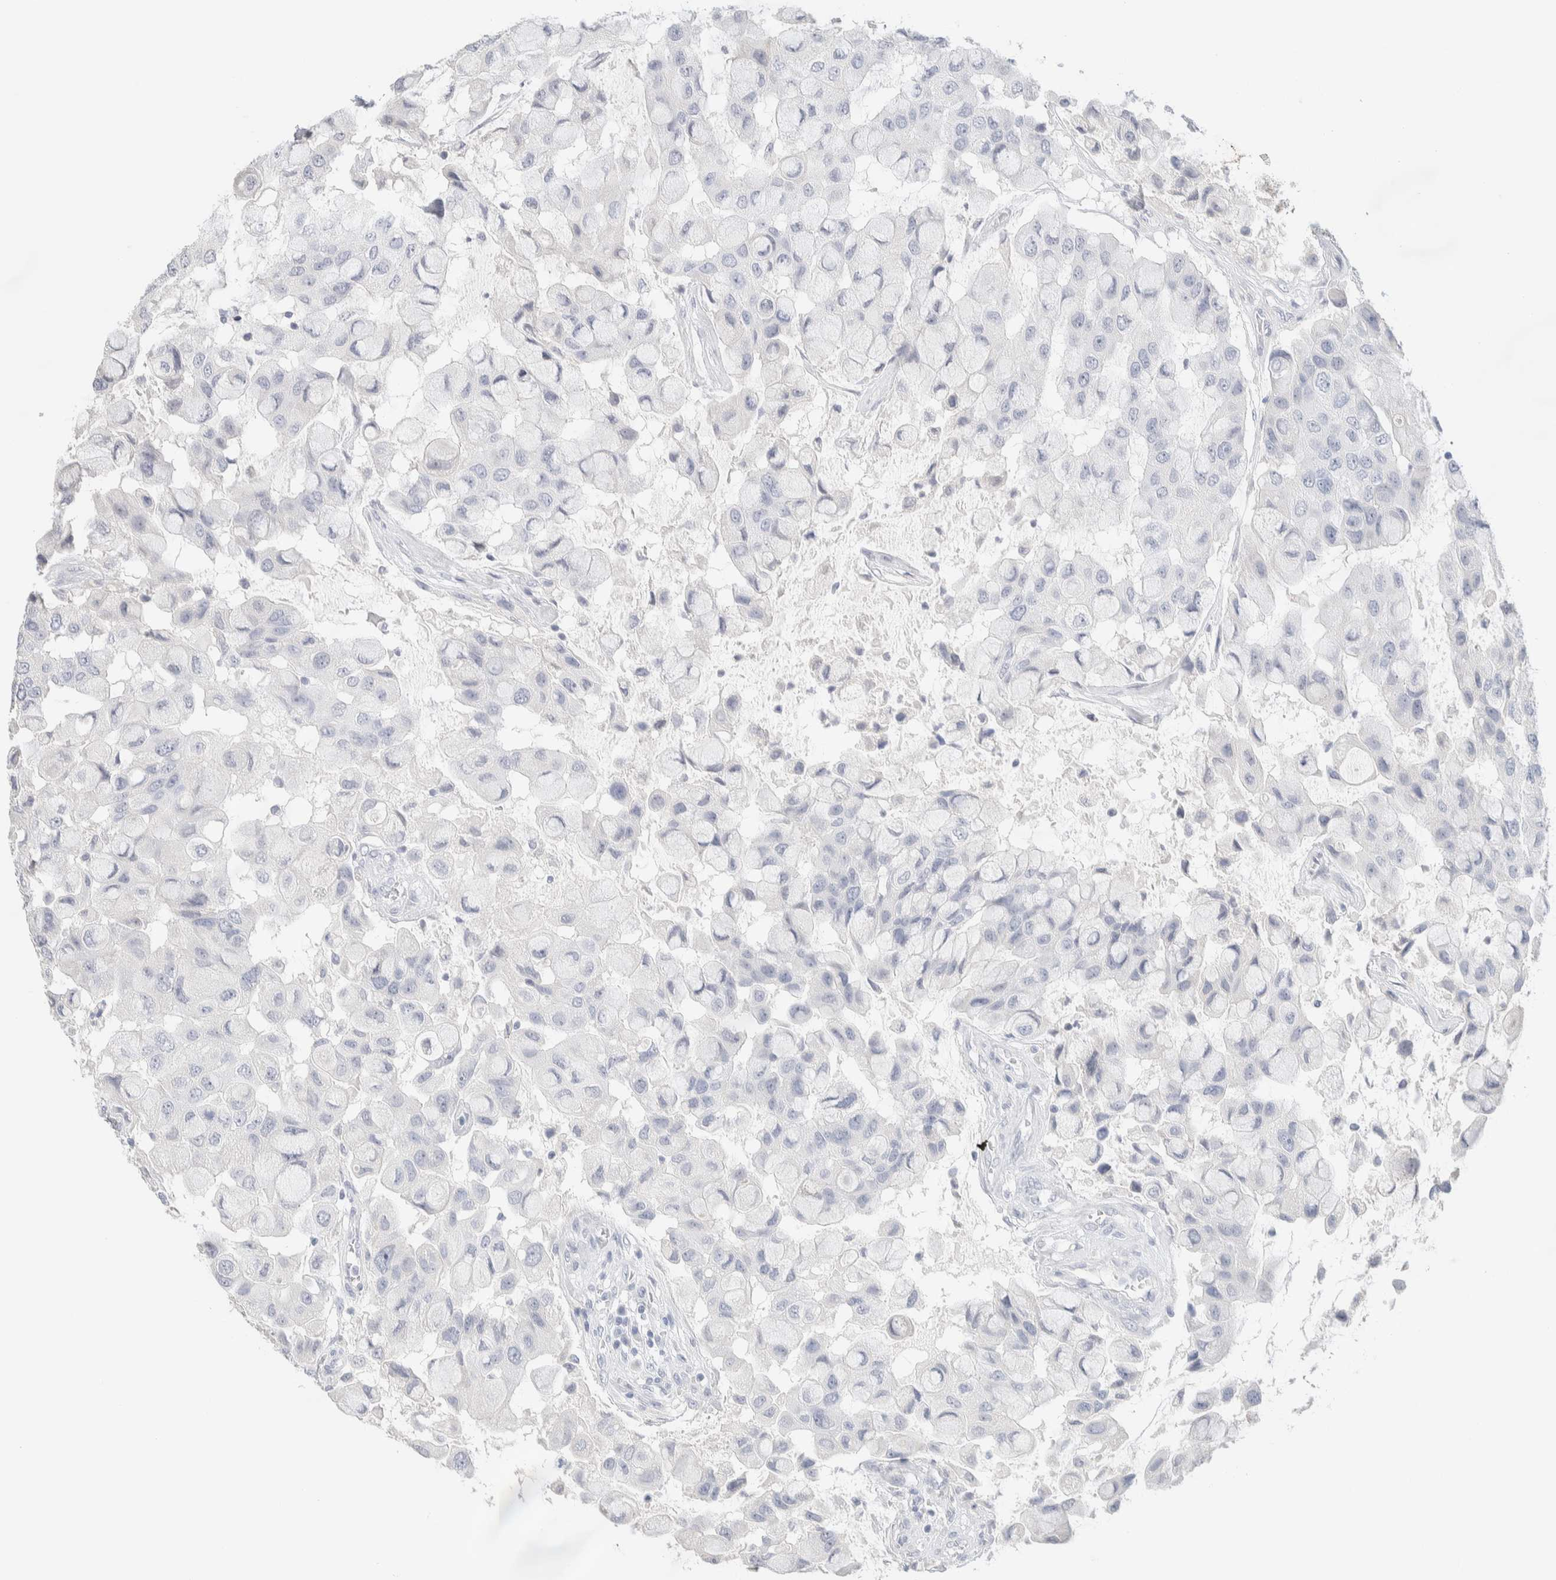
{"staining": {"intensity": "negative", "quantity": "none", "location": "none"}, "tissue": "breast cancer", "cell_type": "Tumor cells", "image_type": "cancer", "snomed": [{"axis": "morphology", "description": "Duct carcinoma"}, {"axis": "topography", "description": "Breast"}], "caption": "This is an immunohistochemistry micrograph of human breast cancer. There is no positivity in tumor cells.", "gene": "RIDA", "patient": {"sex": "female", "age": 27}}